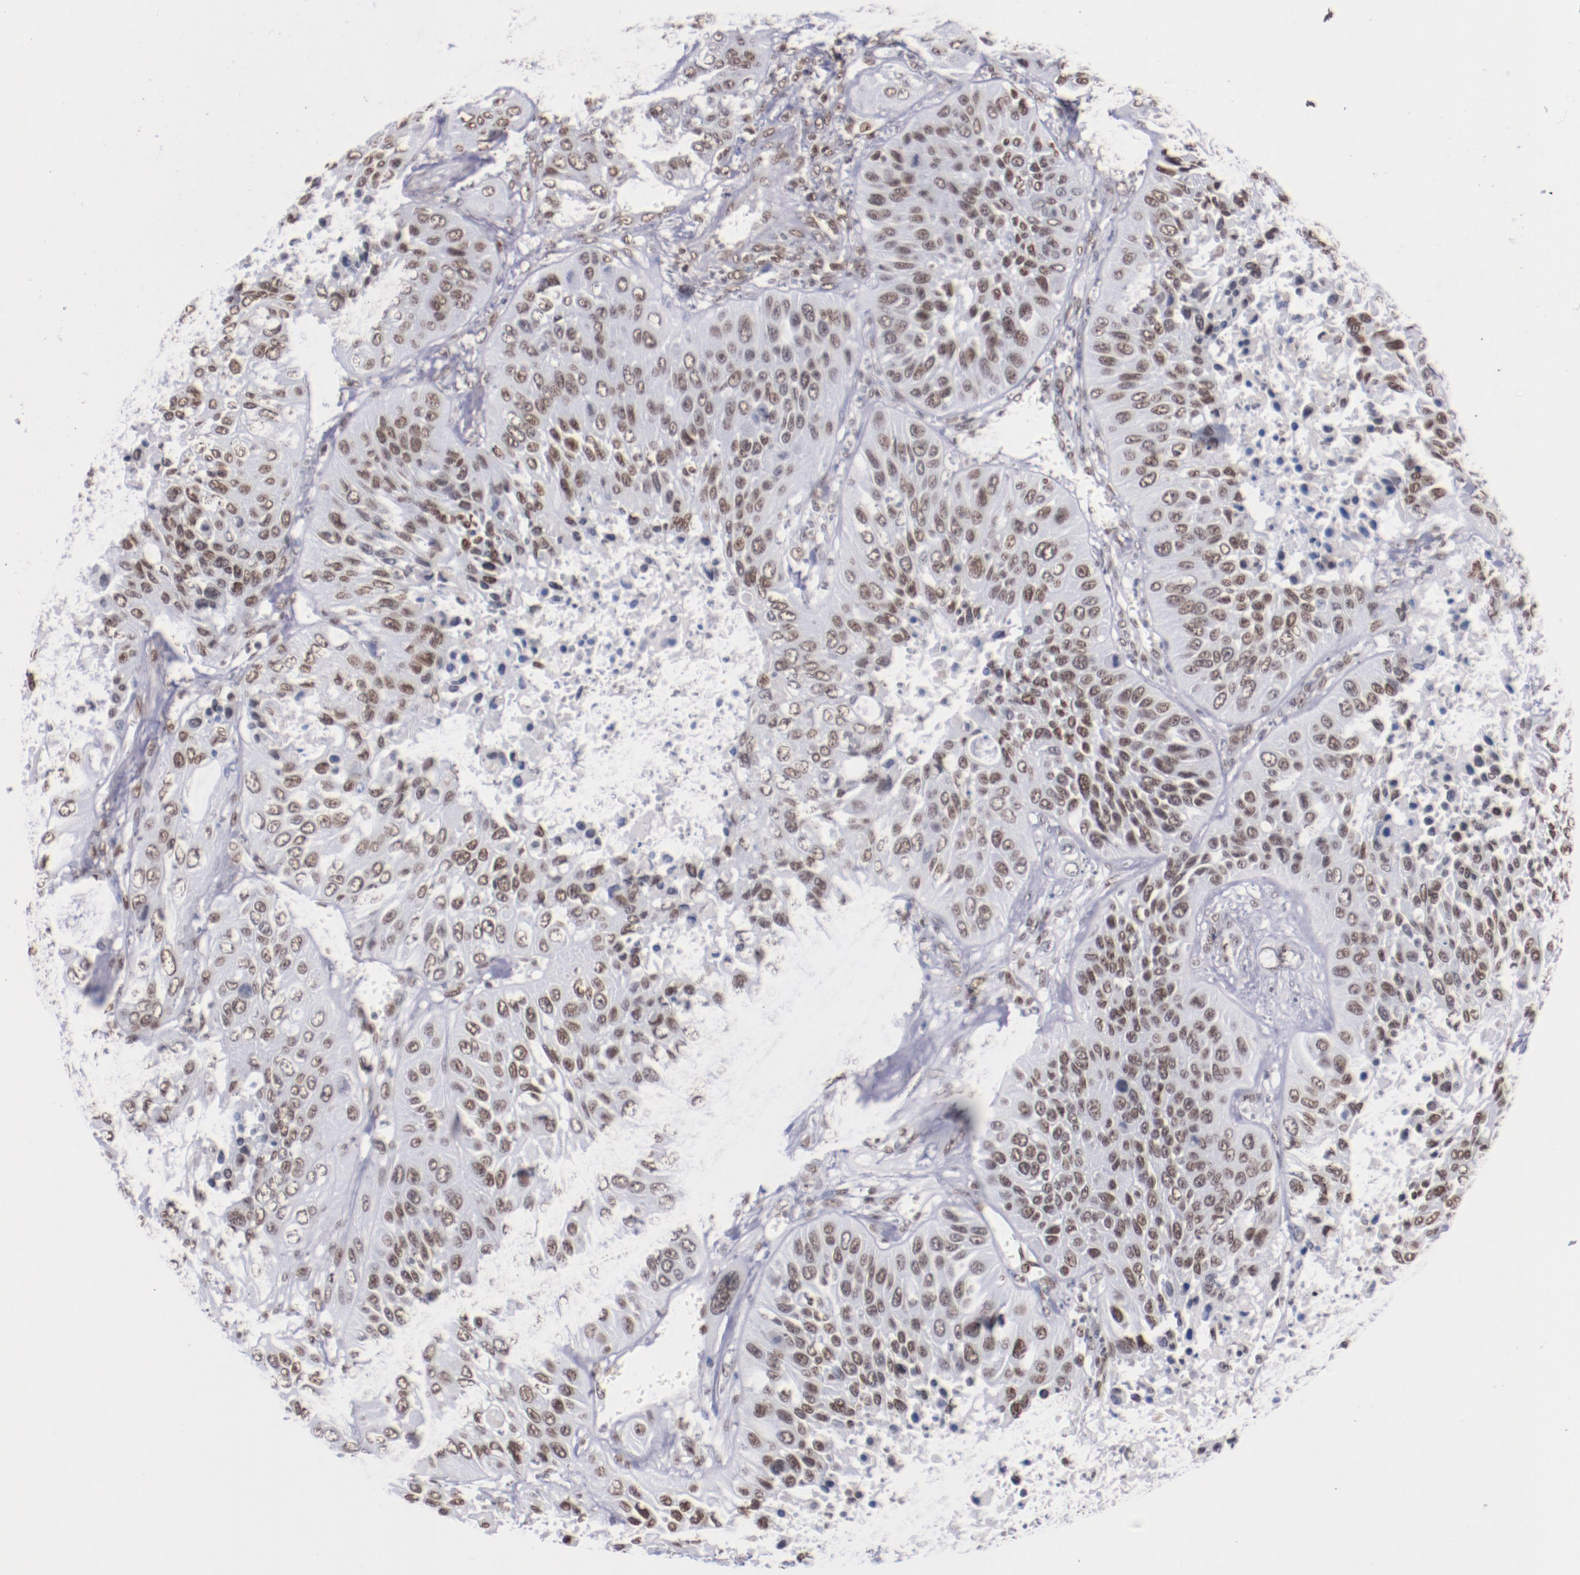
{"staining": {"intensity": "moderate", "quantity": ">75%", "location": "nuclear"}, "tissue": "lung cancer", "cell_type": "Tumor cells", "image_type": "cancer", "snomed": [{"axis": "morphology", "description": "Squamous cell carcinoma, NOS"}, {"axis": "topography", "description": "Lung"}], "caption": "Immunohistochemical staining of lung cancer (squamous cell carcinoma) demonstrates medium levels of moderate nuclear staining in about >75% of tumor cells. Using DAB (3,3'-diaminobenzidine) (brown) and hematoxylin (blue) stains, captured at high magnification using brightfield microscopy.", "gene": "IFI16", "patient": {"sex": "female", "age": 76}}